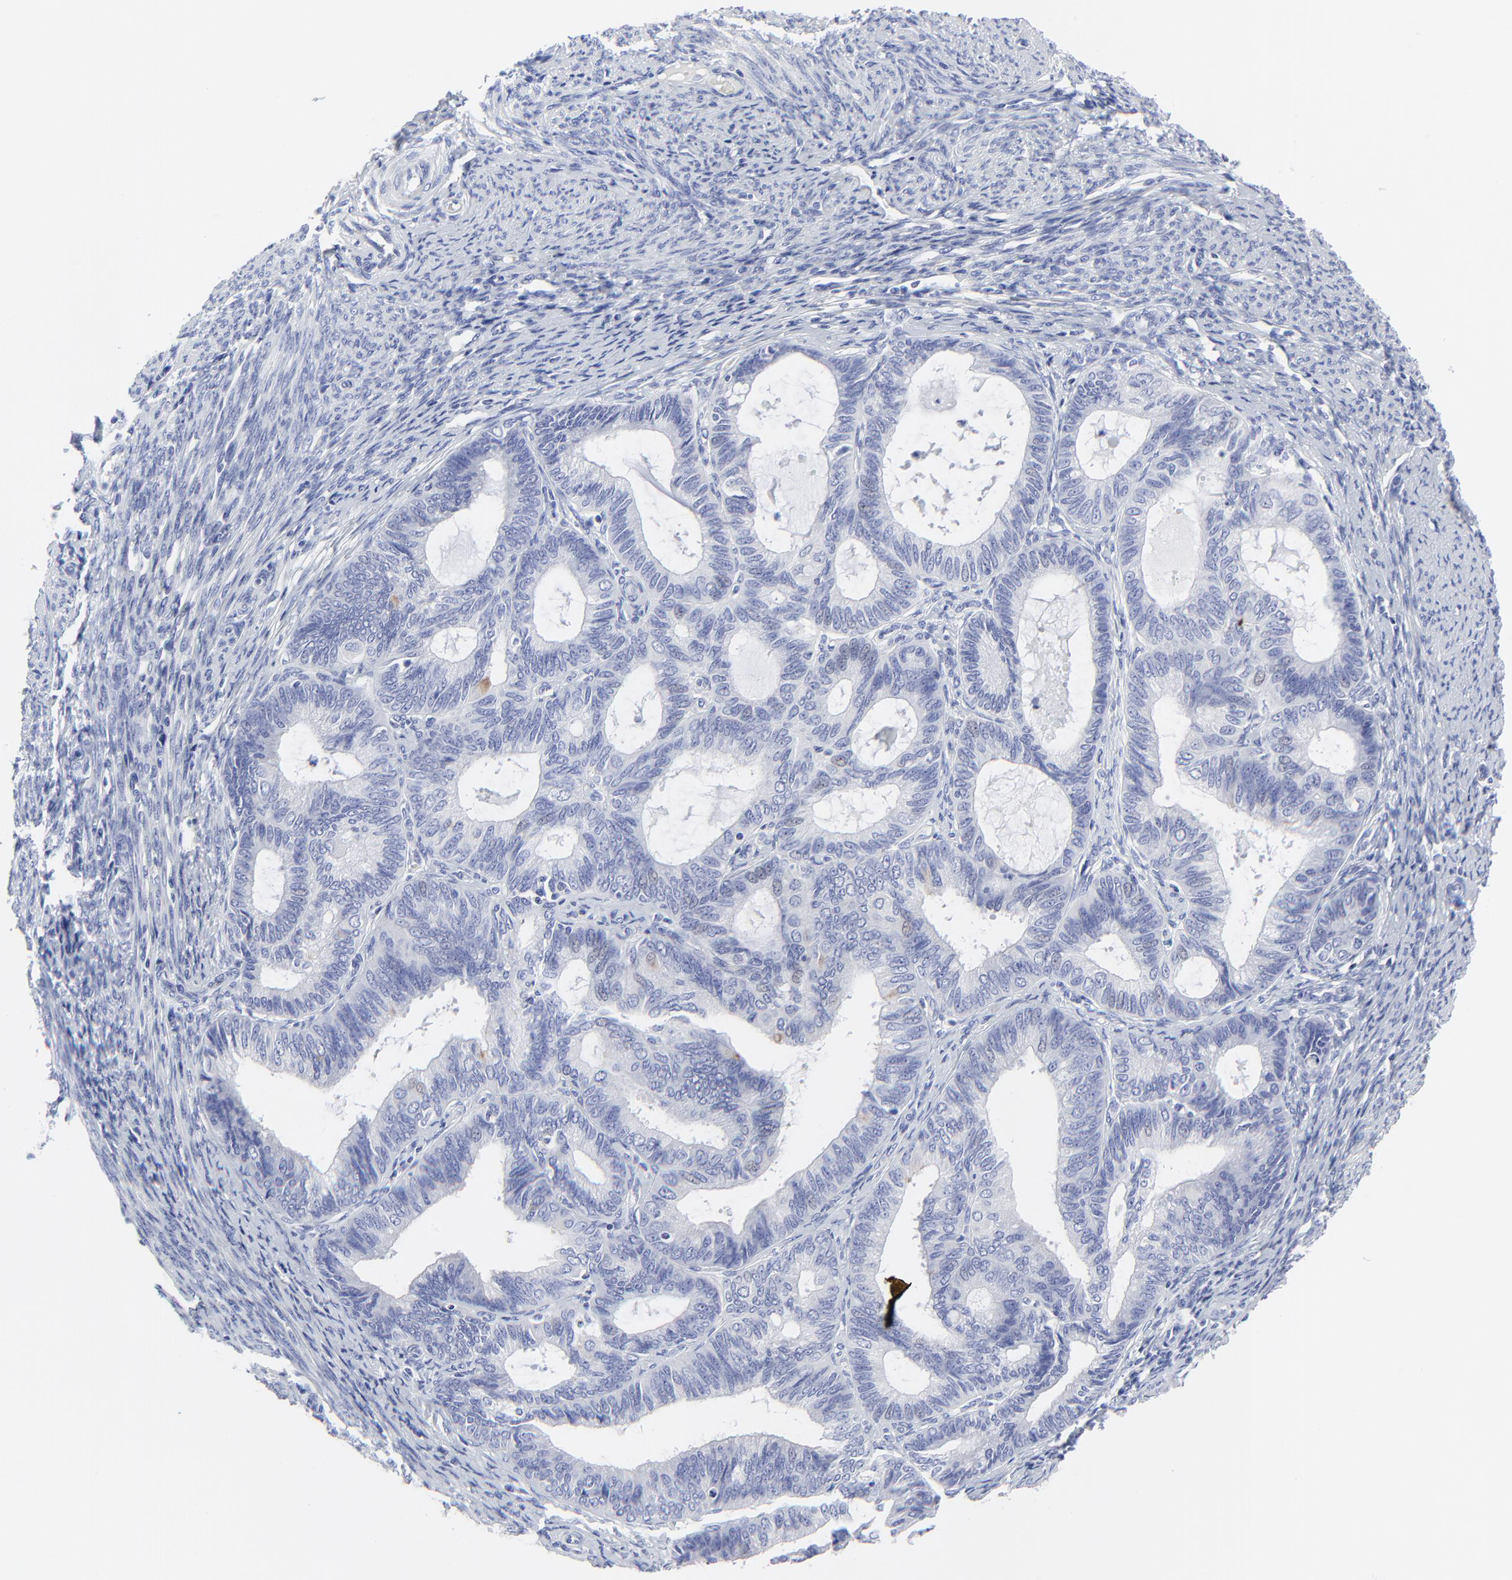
{"staining": {"intensity": "negative", "quantity": "none", "location": "none"}, "tissue": "endometrial cancer", "cell_type": "Tumor cells", "image_type": "cancer", "snomed": [{"axis": "morphology", "description": "Adenocarcinoma, NOS"}, {"axis": "topography", "description": "Endometrium"}], "caption": "Immunohistochemistry (IHC) of adenocarcinoma (endometrial) reveals no staining in tumor cells.", "gene": "PSD3", "patient": {"sex": "female", "age": 63}}